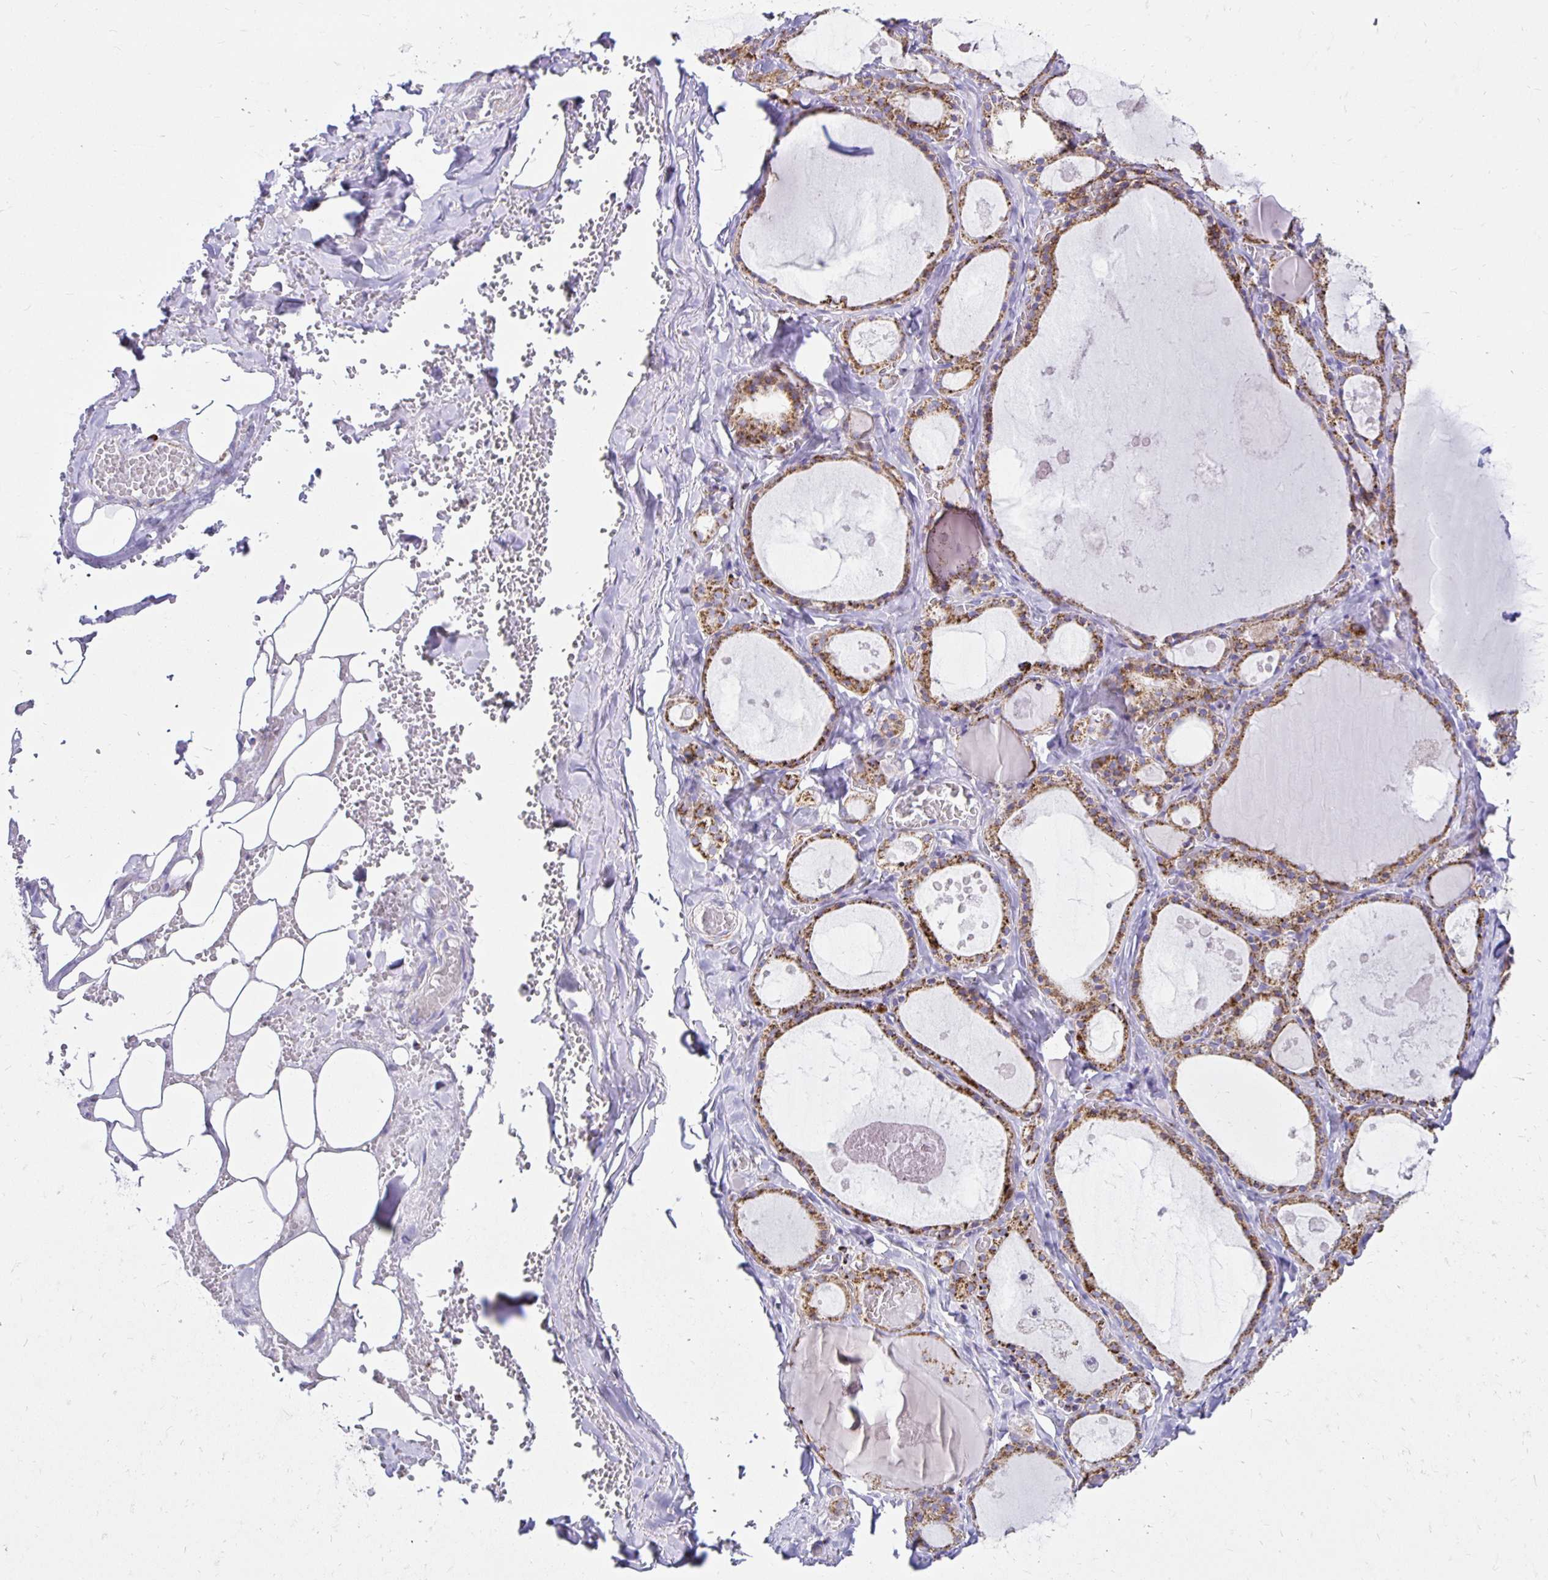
{"staining": {"intensity": "moderate", "quantity": ">75%", "location": "cytoplasmic/membranous"}, "tissue": "thyroid gland", "cell_type": "Glandular cells", "image_type": "normal", "snomed": [{"axis": "morphology", "description": "Normal tissue, NOS"}, {"axis": "topography", "description": "Thyroid gland"}], "caption": "Immunohistochemical staining of benign thyroid gland exhibits moderate cytoplasmic/membranous protein expression in about >75% of glandular cells.", "gene": "PLAAT2", "patient": {"sex": "male", "age": 56}}